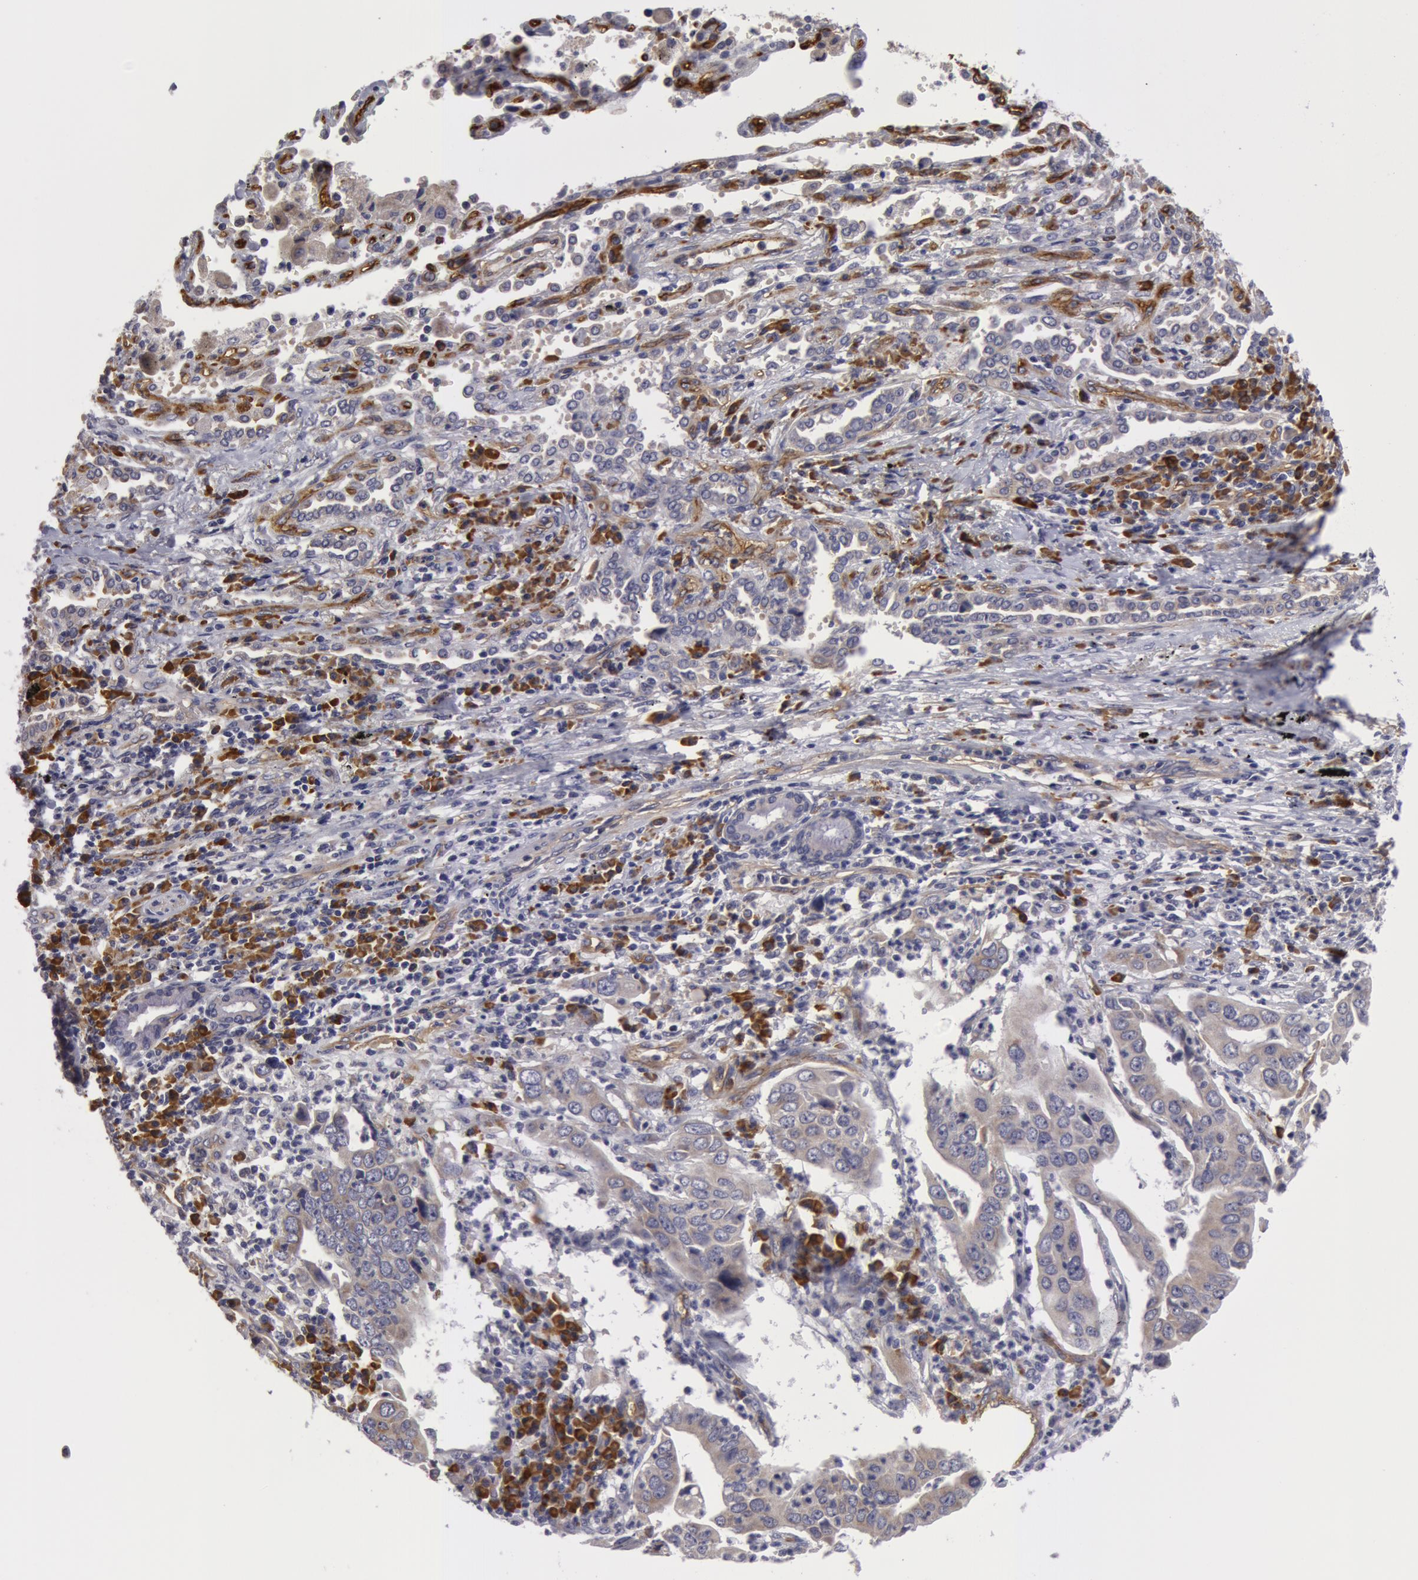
{"staining": {"intensity": "negative", "quantity": "none", "location": "none"}, "tissue": "lung cancer", "cell_type": "Tumor cells", "image_type": "cancer", "snomed": [{"axis": "morphology", "description": "Adenocarcinoma, NOS"}, {"axis": "topography", "description": "Lung"}], "caption": "A micrograph of adenocarcinoma (lung) stained for a protein shows no brown staining in tumor cells. (DAB (3,3'-diaminobenzidine) IHC, high magnification).", "gene": "IL23A", "patient": {"sex": "male", "age": 48}}